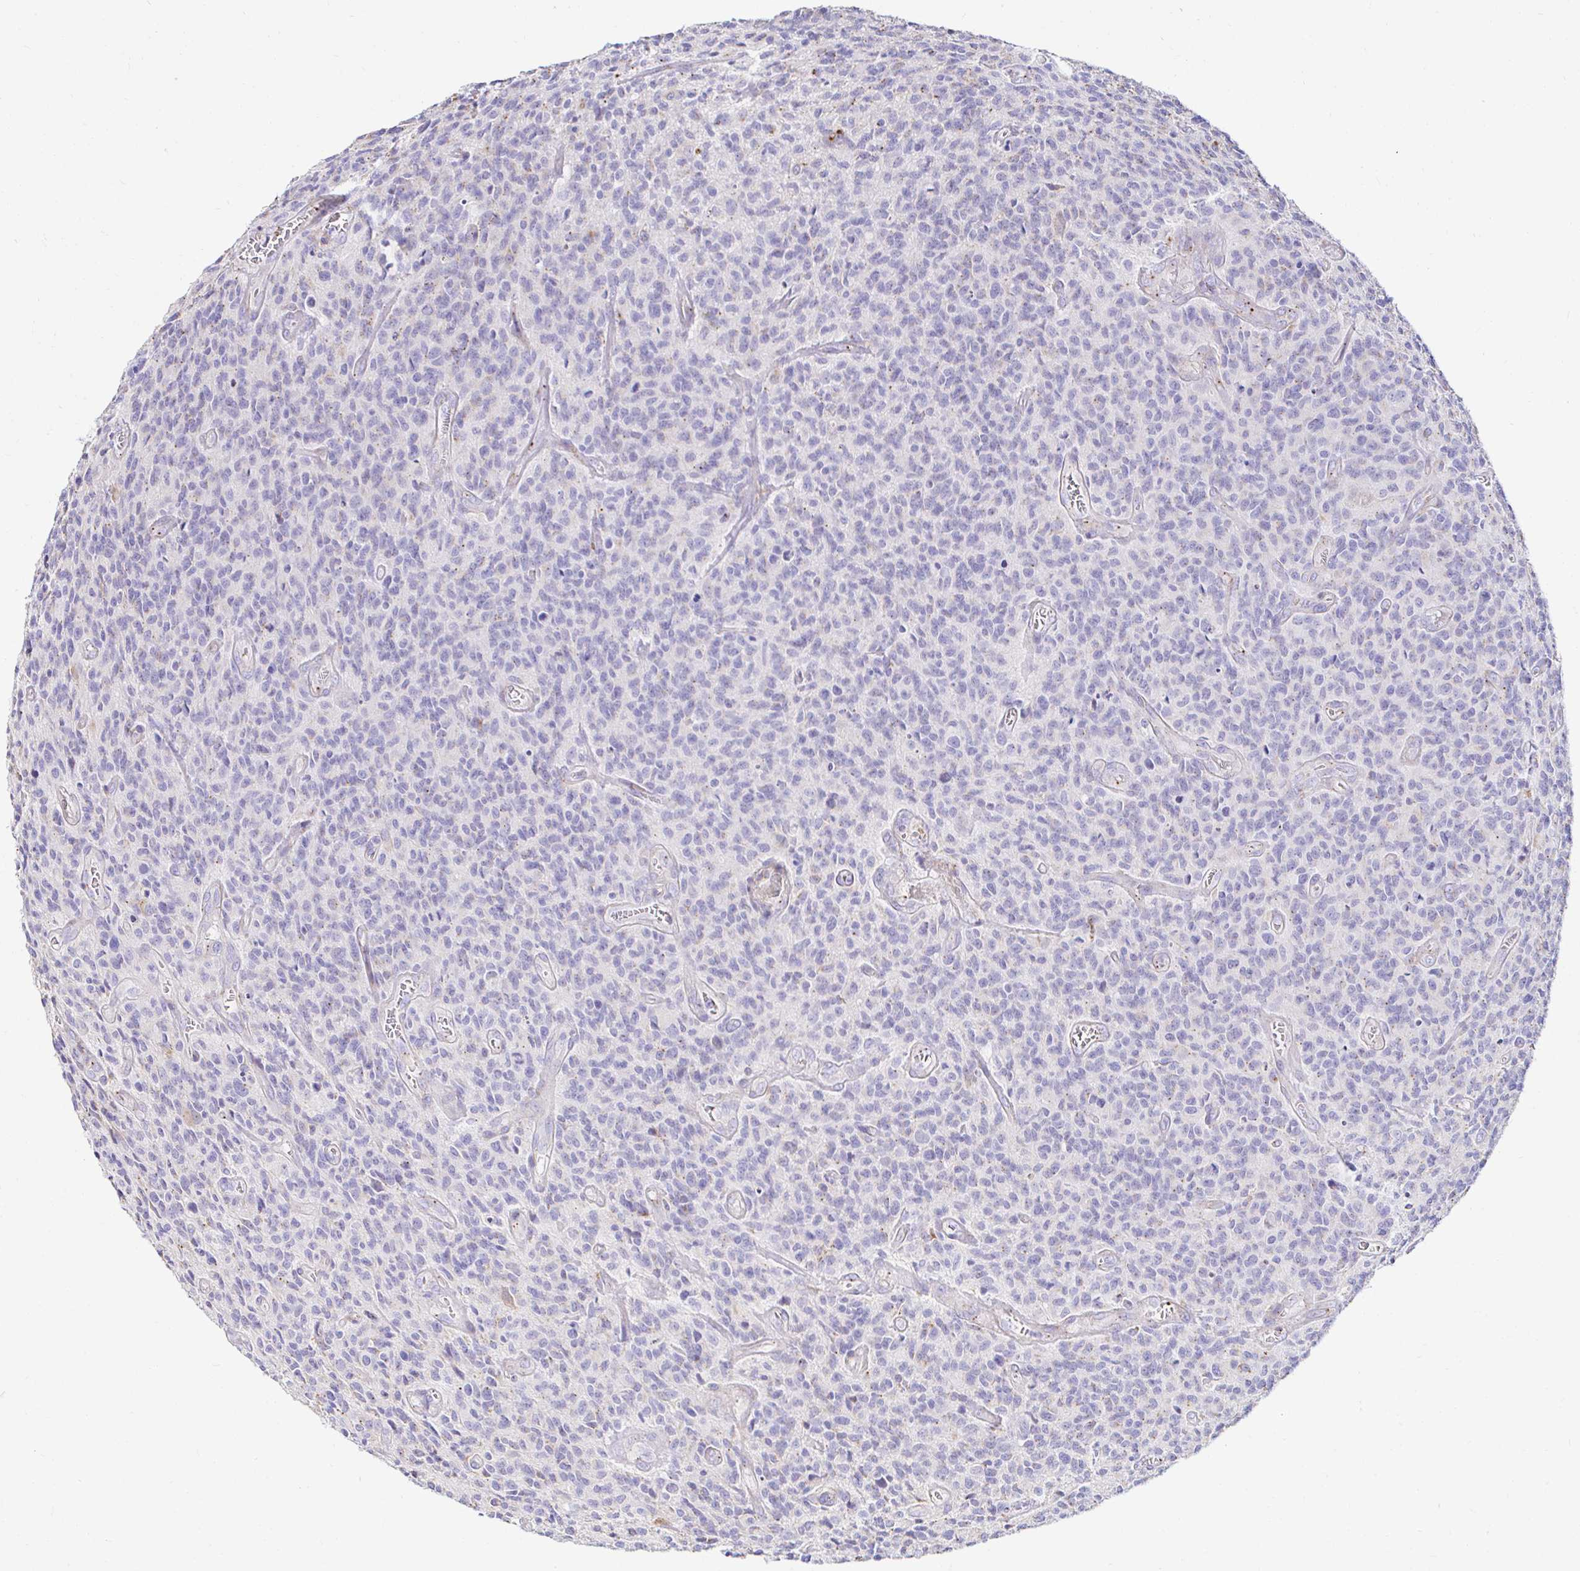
{"staining": {"intensity": "negative", "quantity": "none", "location": "none"}, "tissue": "glioma", "cell_type": "Tumor cells", "image_type": "cancer", "snomed": [{"axis": "morphology", "description": "Glioma, malignant, High grade"}, {"axis": "topography", "description": "Brain"}], "caption": "Tumor cells show no significant protein expression in glioma.", "gene": "GALNS", "patient": {"sex": "male", "age": 76}}